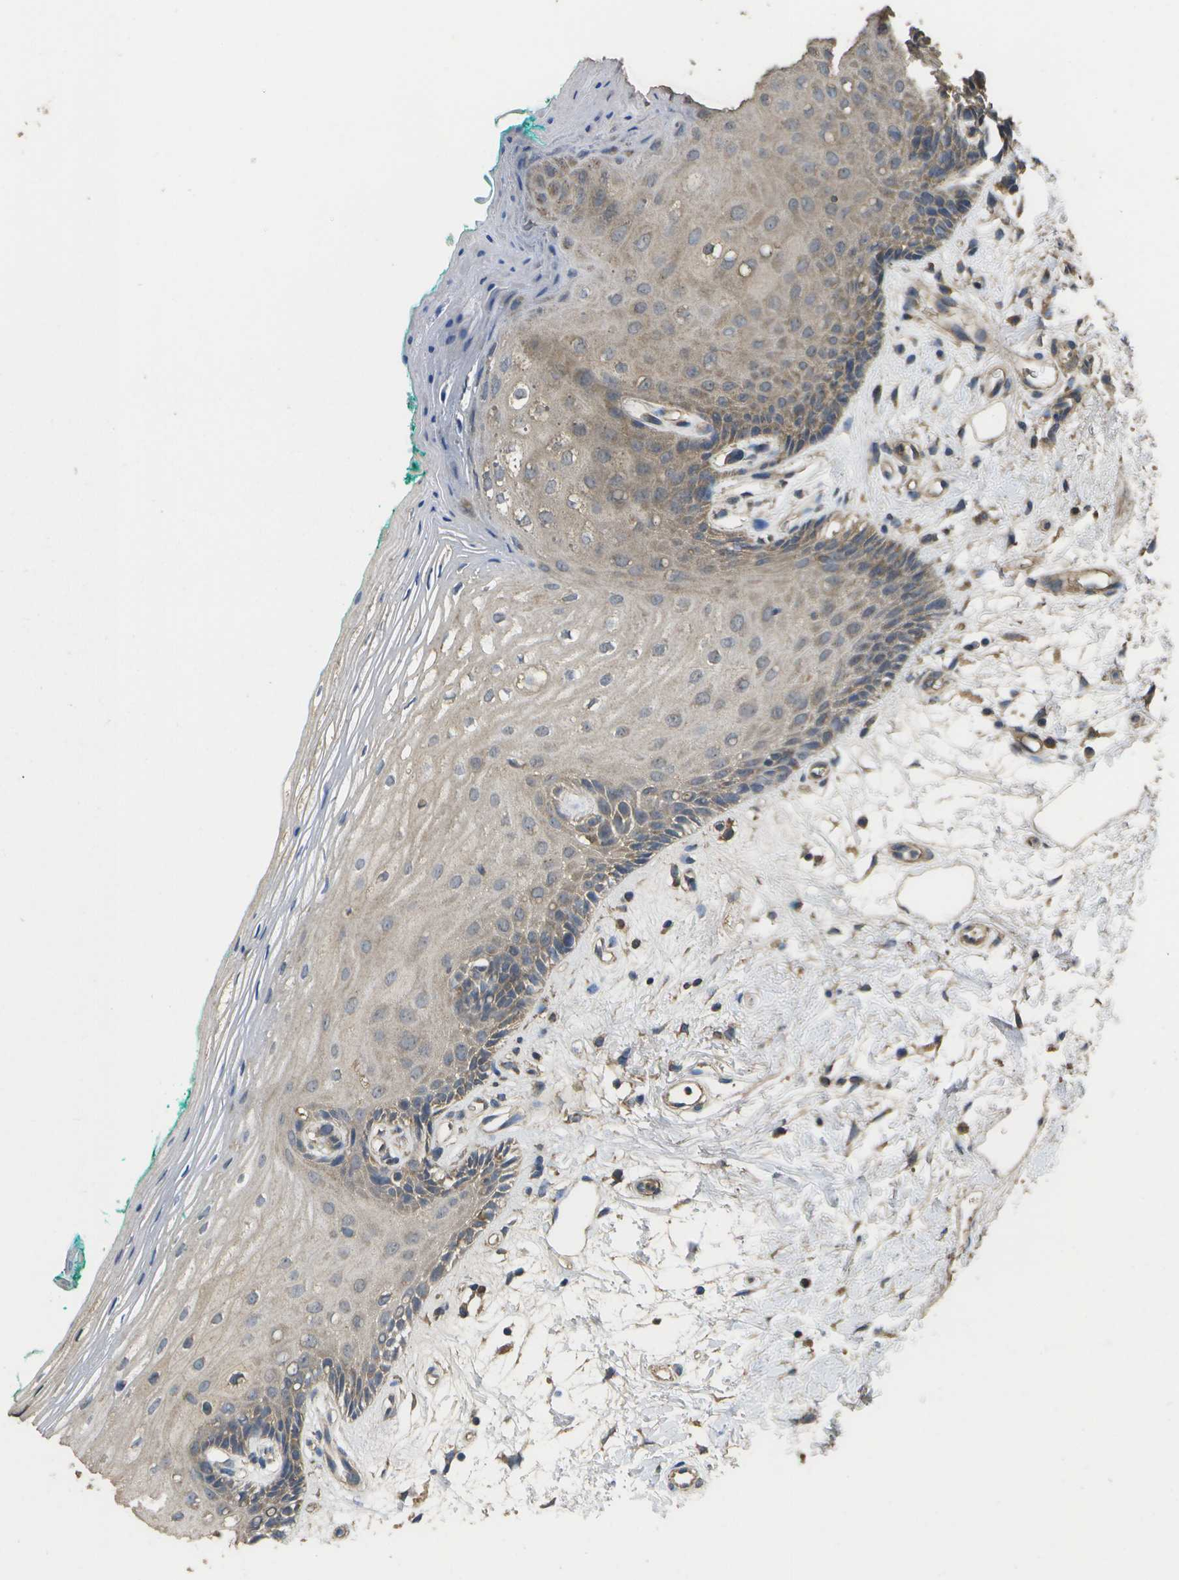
{"staining": {"intensity": "weak", "quantity": "25%-75%", "location": "cytoplasmic/membranous"}, "tissue": "oral mucosa", "cell_type": "Squamous epithelial cells", "image_type": "normal", "snomed": [{"axis": "morphology", "description": "Normal tissue, NOS"}, {"axis": "topography", "description": "Skeletal muscle"}, {"axis": "topography", "description": "Oral tissue"}, {"axis": "topography", "description": "Peripheral nerve tissue"}], "caption": "Squamous epithelial cells exhibit low levels of weak cytoplasmic/membranous positivity in about 25%-75% of cells in benign human oral mucosa. The protein is shown in brown color, while the nuclei are stained blue.", "gene": "SACS", "patient": {"sex": "female", "age": 84}}